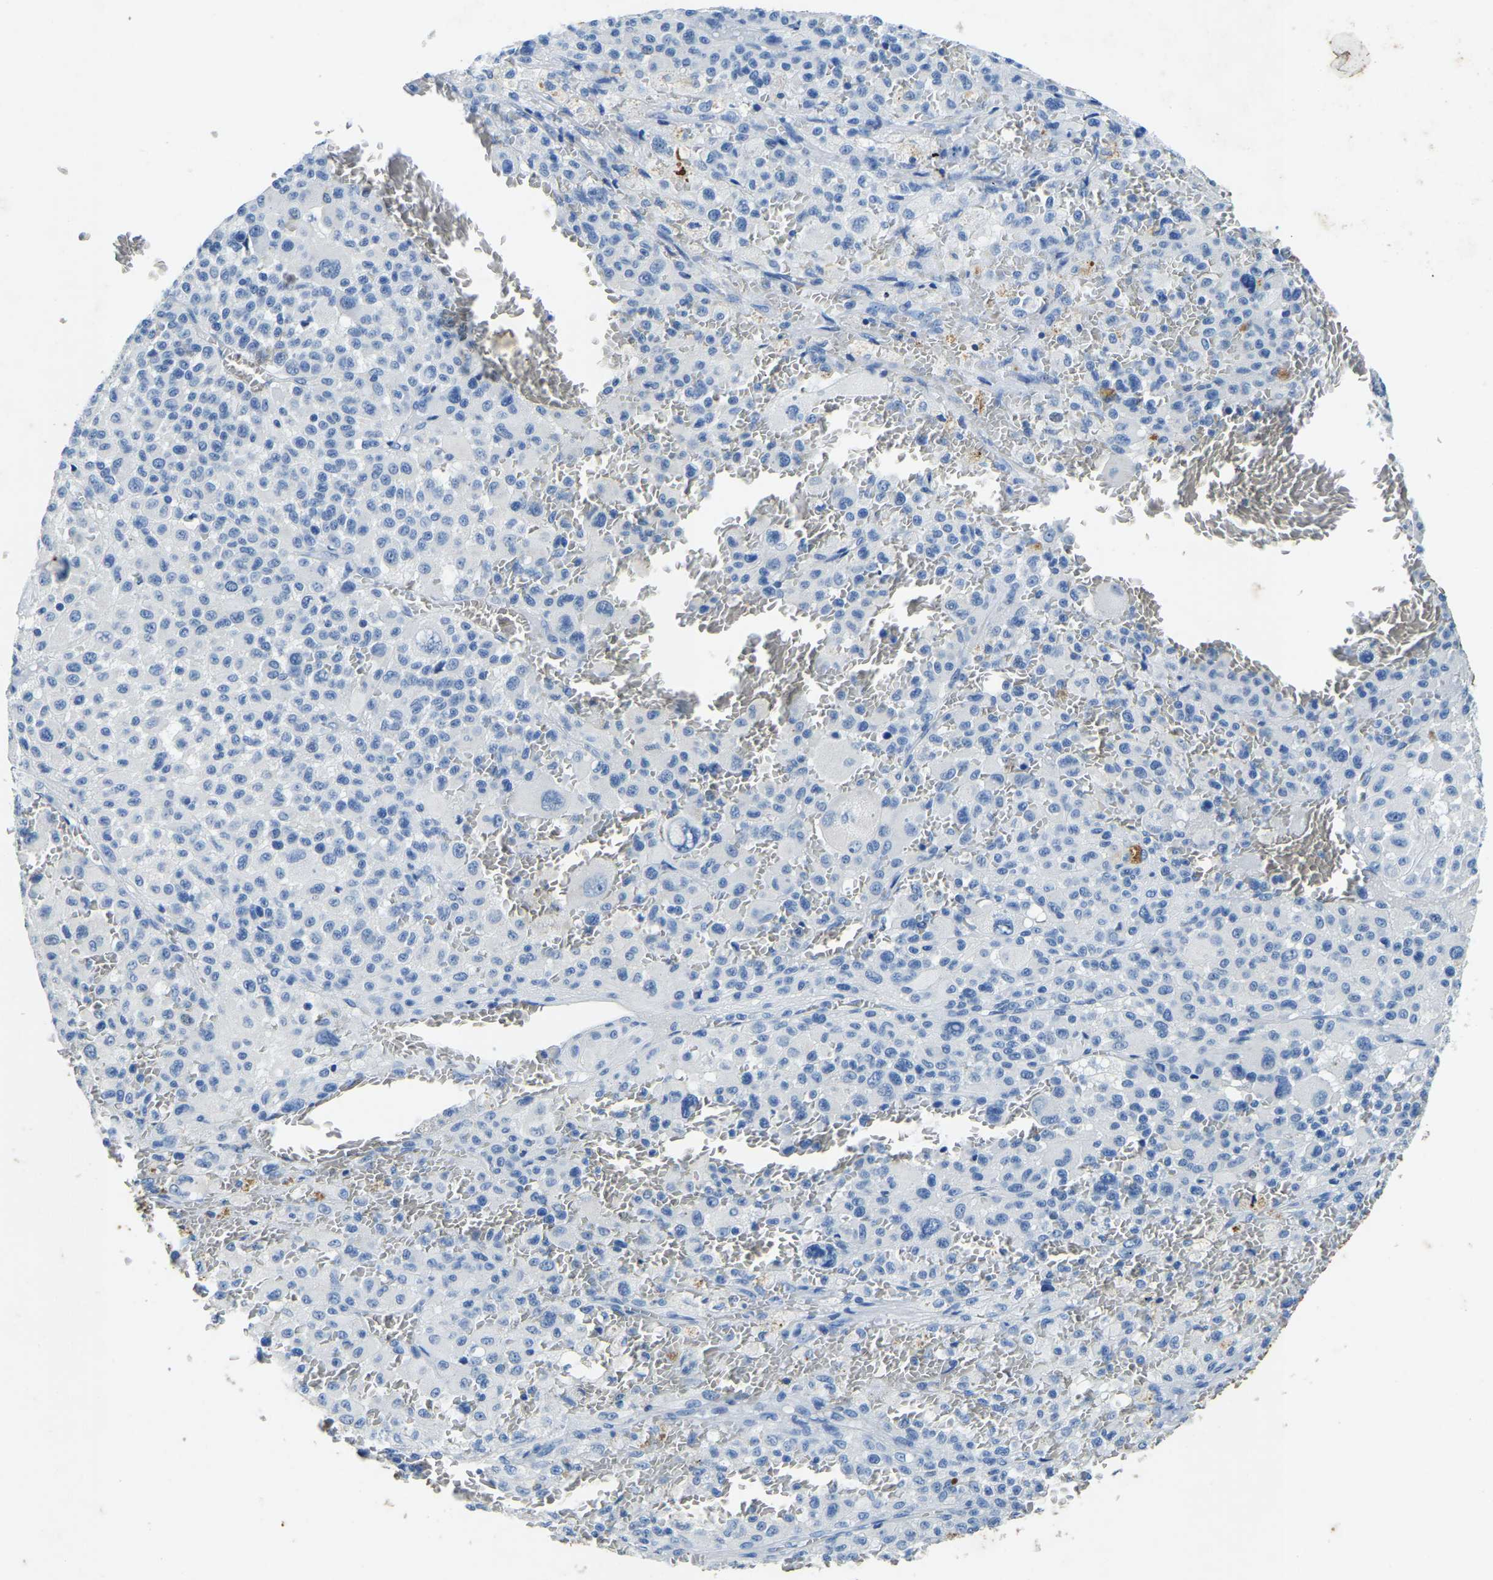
{"staining": {"intensity": "negative", "quantity": "none", "location": "none"}, "tissue": "melanoma", "cell_type": "Tumor cells", "image_type": "cancer", "snomed": [{"axis": "morphology", "description": "Malignant melanoma, Metastatic site"}, {"axis": "topography", "description": "Skin"}], "caption": "Melanoma was stained to show a protein in brown. There is no significant positivity in tumor cells.", "gene": "UBN2", "patient": {"sex": "female", "age": 74}}